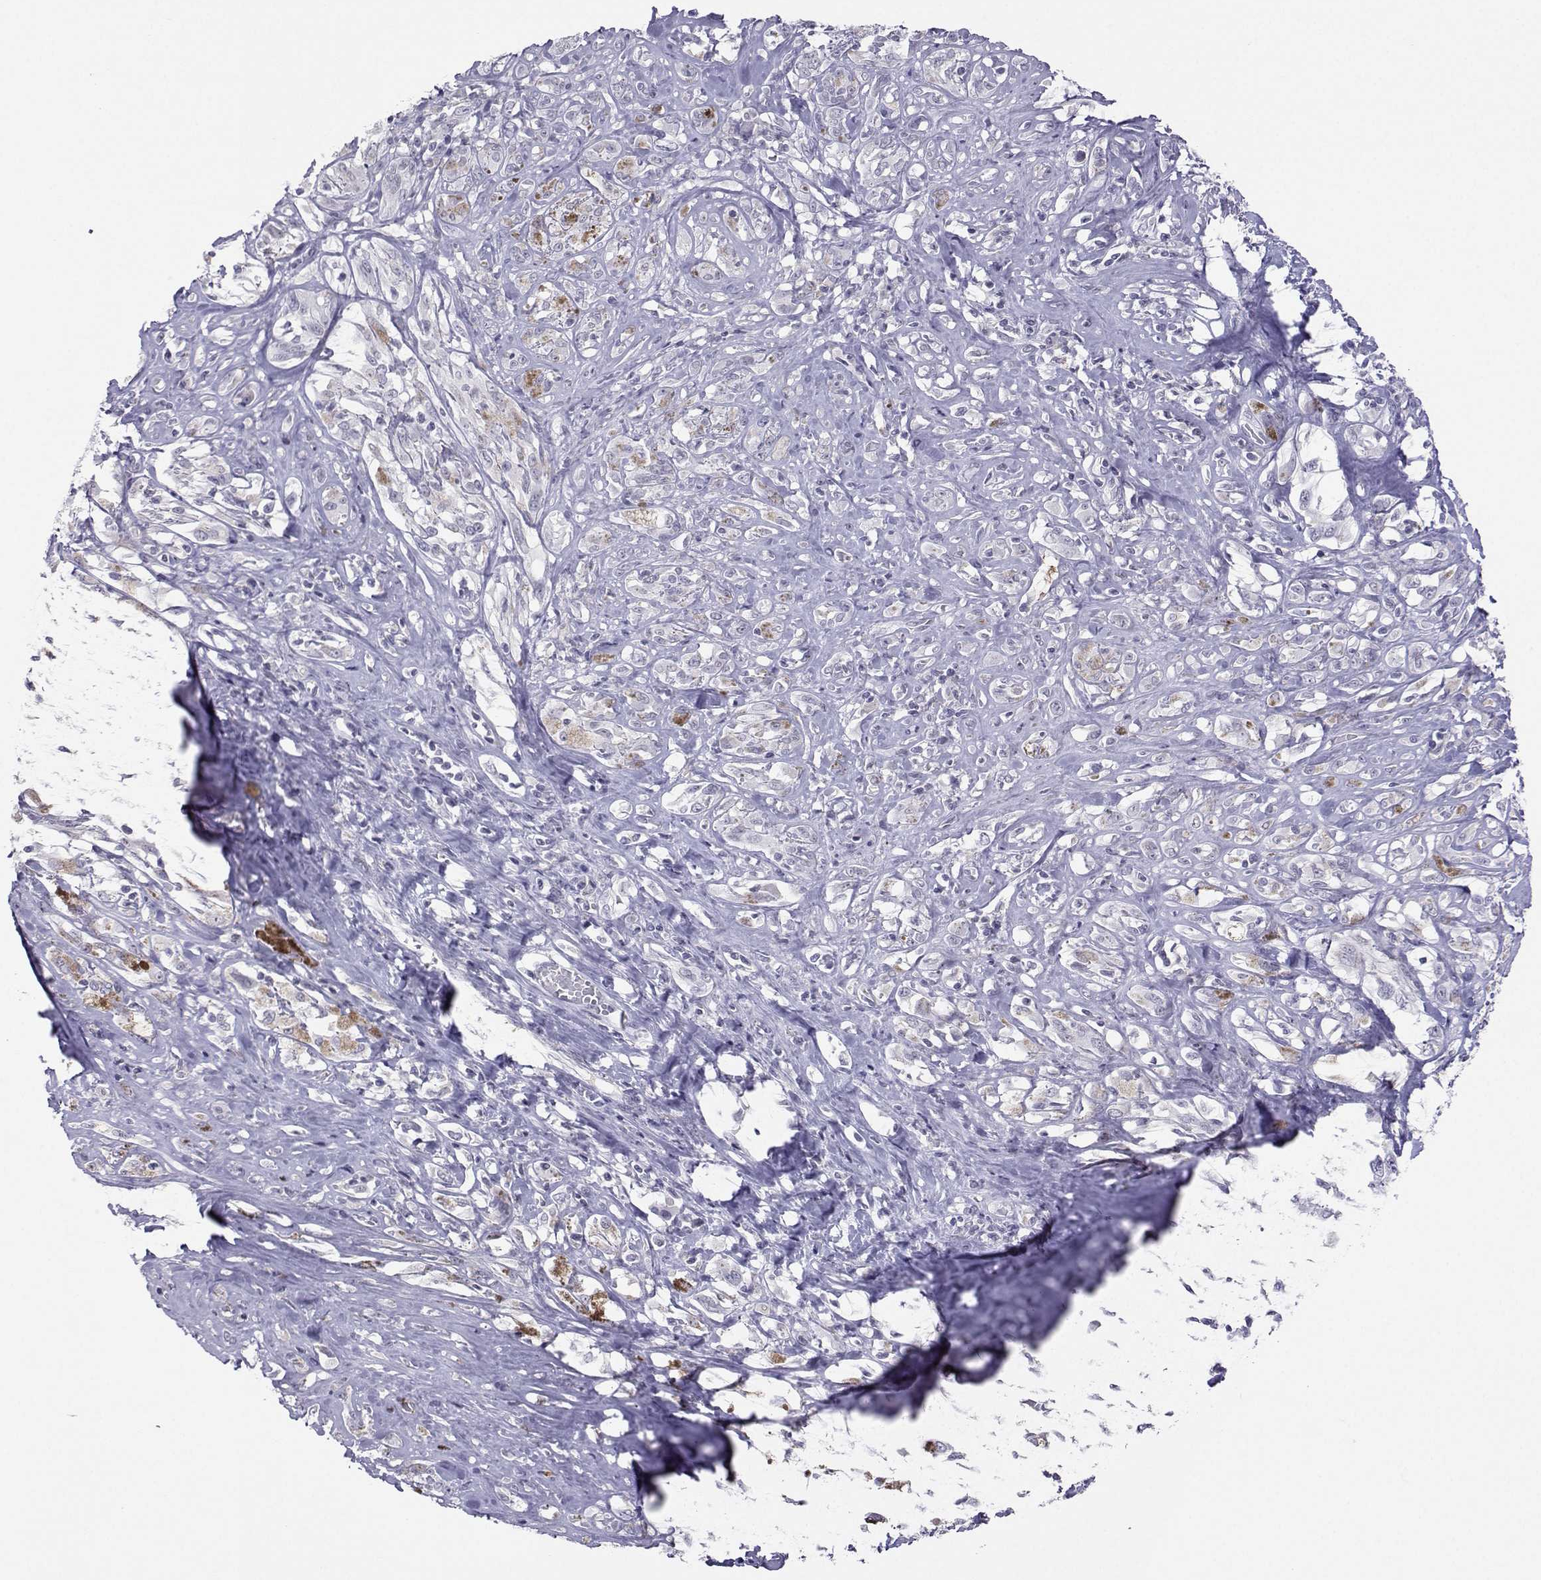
{"staining": {"intensity": "negative", "quantity": "none", "location": "none"}, "tissue": "melanoma", "cell_type": "Tumor cells", "image_type": "cancer", "snomed": [{"axis": "morphology", "description": "Malignant melanoma, NOS"}, {"axis": "topography", "description": "Skin"}], "caption": "Melanoma was stained to show a protein in brown. There is no significant staining in tumor cells.", "gene": "LHX1", "patient": {"sex": "female", "age": 91}}